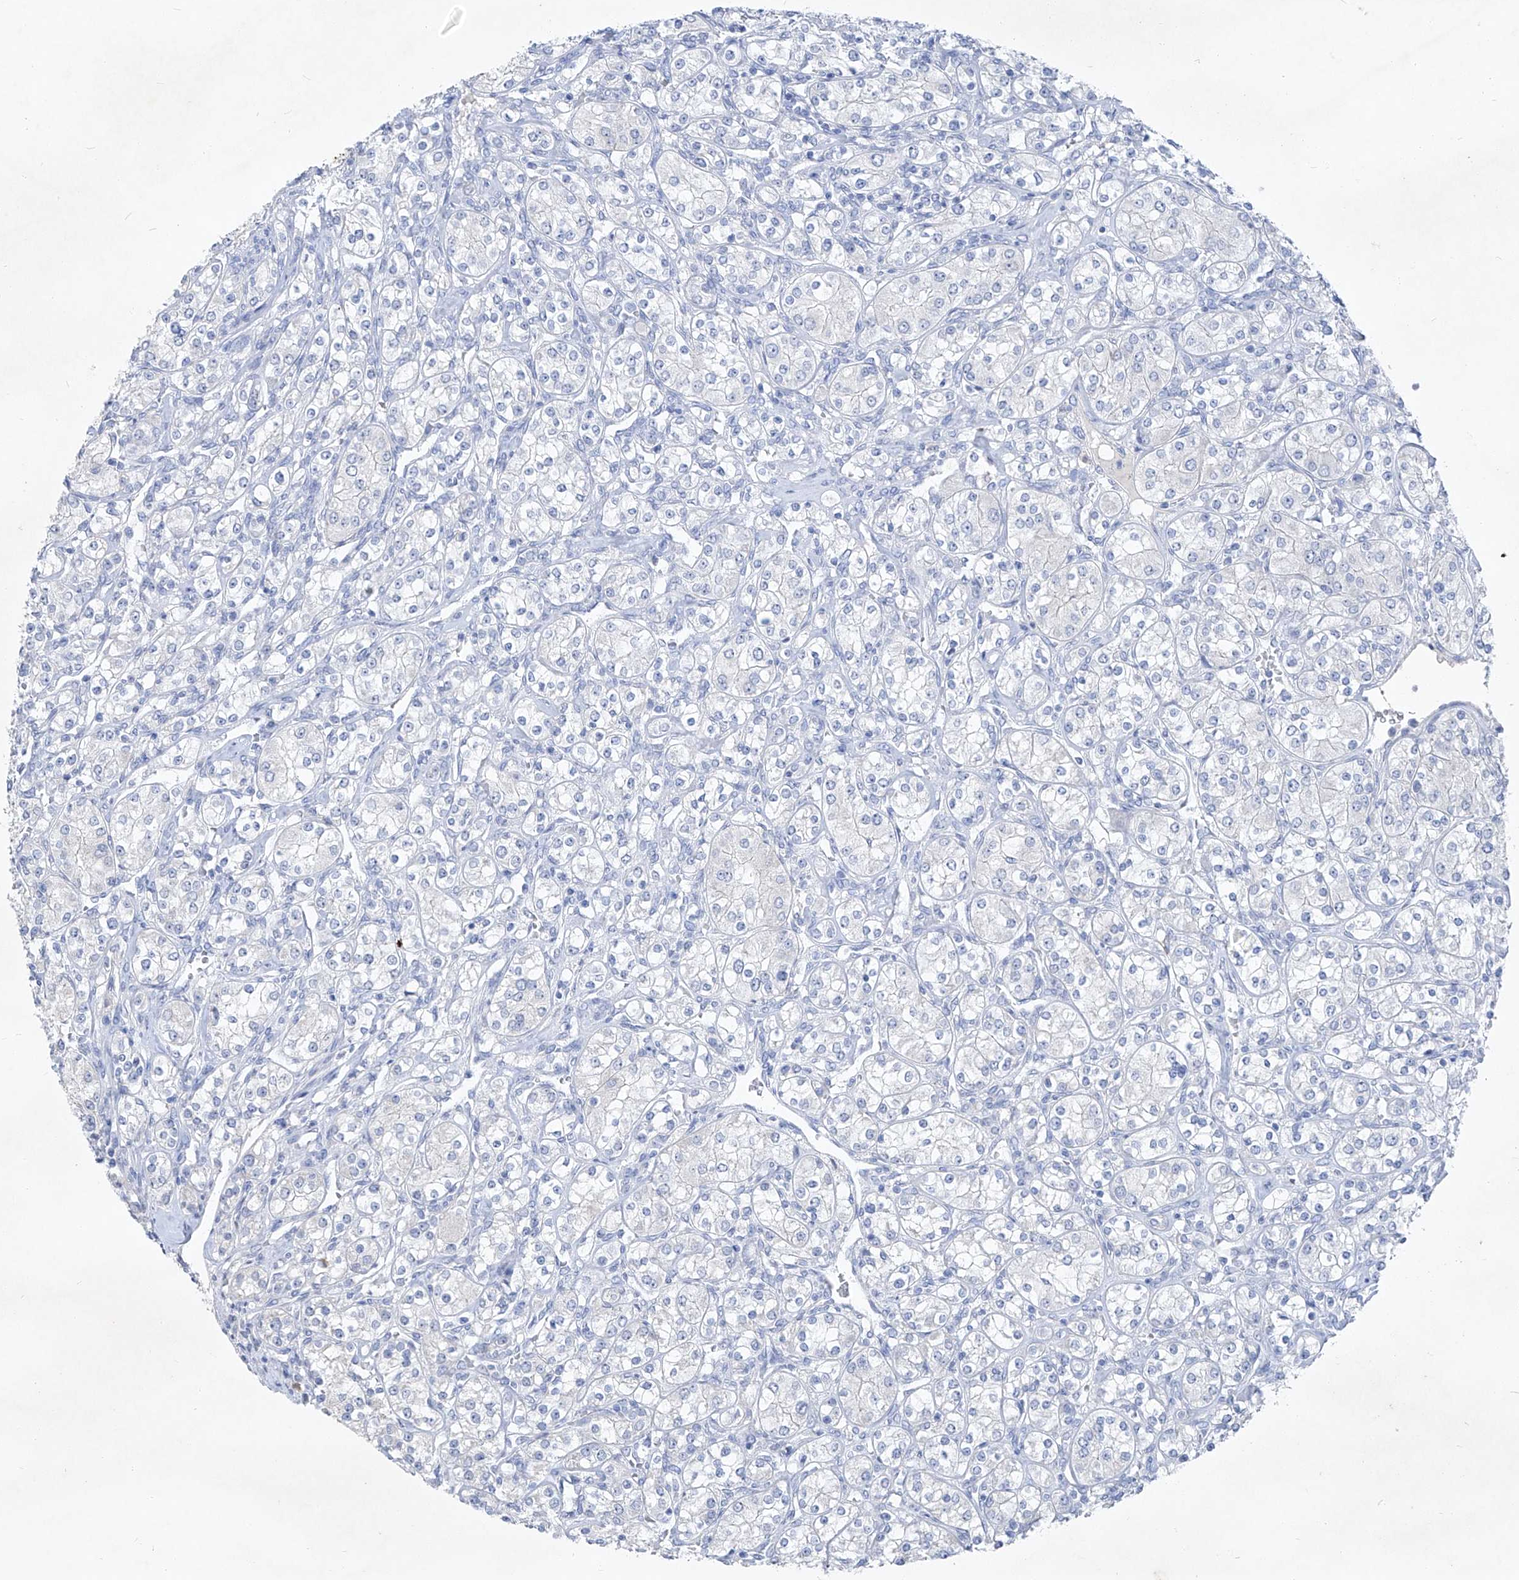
{"staining": {"intensity": "negative", "quantity": "none", "location": "none"}, "tissue": "renal cancer", "cell_type": "Tumor cells", "image_type": "cancer", "snomed": [{"axis": "morphology", "description": "Adenocarcinoma, NOS"}, {"axis": "topography", "description": "Kidney"}], "caption": "Immunohistochemical staining of human adenocarcinoma (renal) reveals no significant positivity in tumor cells. The staining was performed using DAB (3,3'-diaminobenzidine) to visualize the protein expression in brown, while the nuclei were stained in blue with hematoxylin (Magnification: 20x).", "gene": "FRS3", "patient": {"sex": "male", "age": 77}}